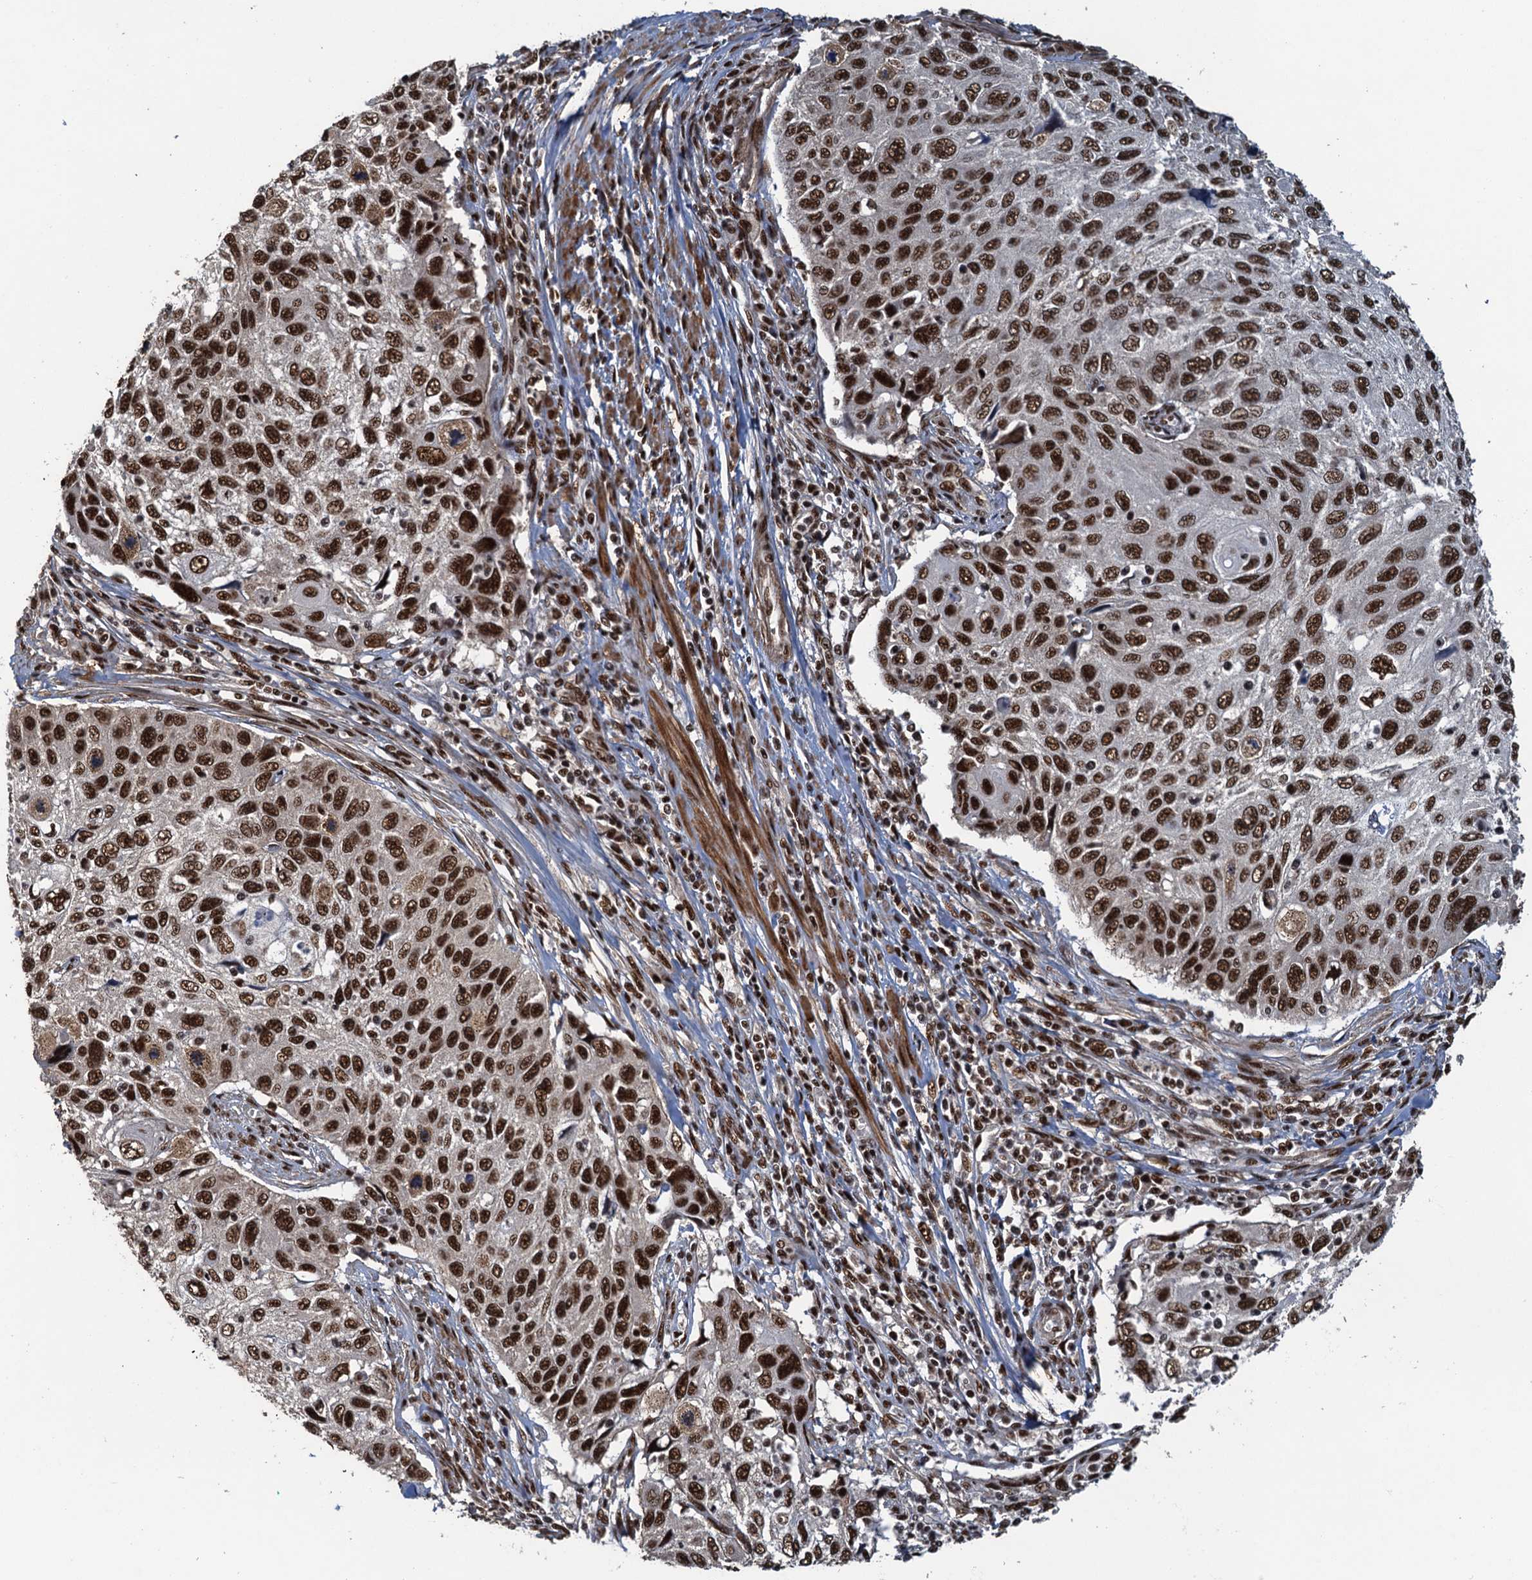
{"staining": {"intensity": "moderate", "quantity": ">75%", "location": "nuclear"}, "tissue": "cervical cancer", "cell_type": "Tumor cells", "image_type": "cancer", "snomed": [{"axis": "morphology", "description": "Squamous cell carcinoma, NOS"}, {"axis": "topography", "description": "Cervix"}], "caption": "Human cervical cancer (squamous cell carcinoma) stained with a brown dye shows moderate nuclear positive expression in about >75% of tumor cells.", "gene": "ZC3H18", "patient": {"sex": "female", "age": 70}}